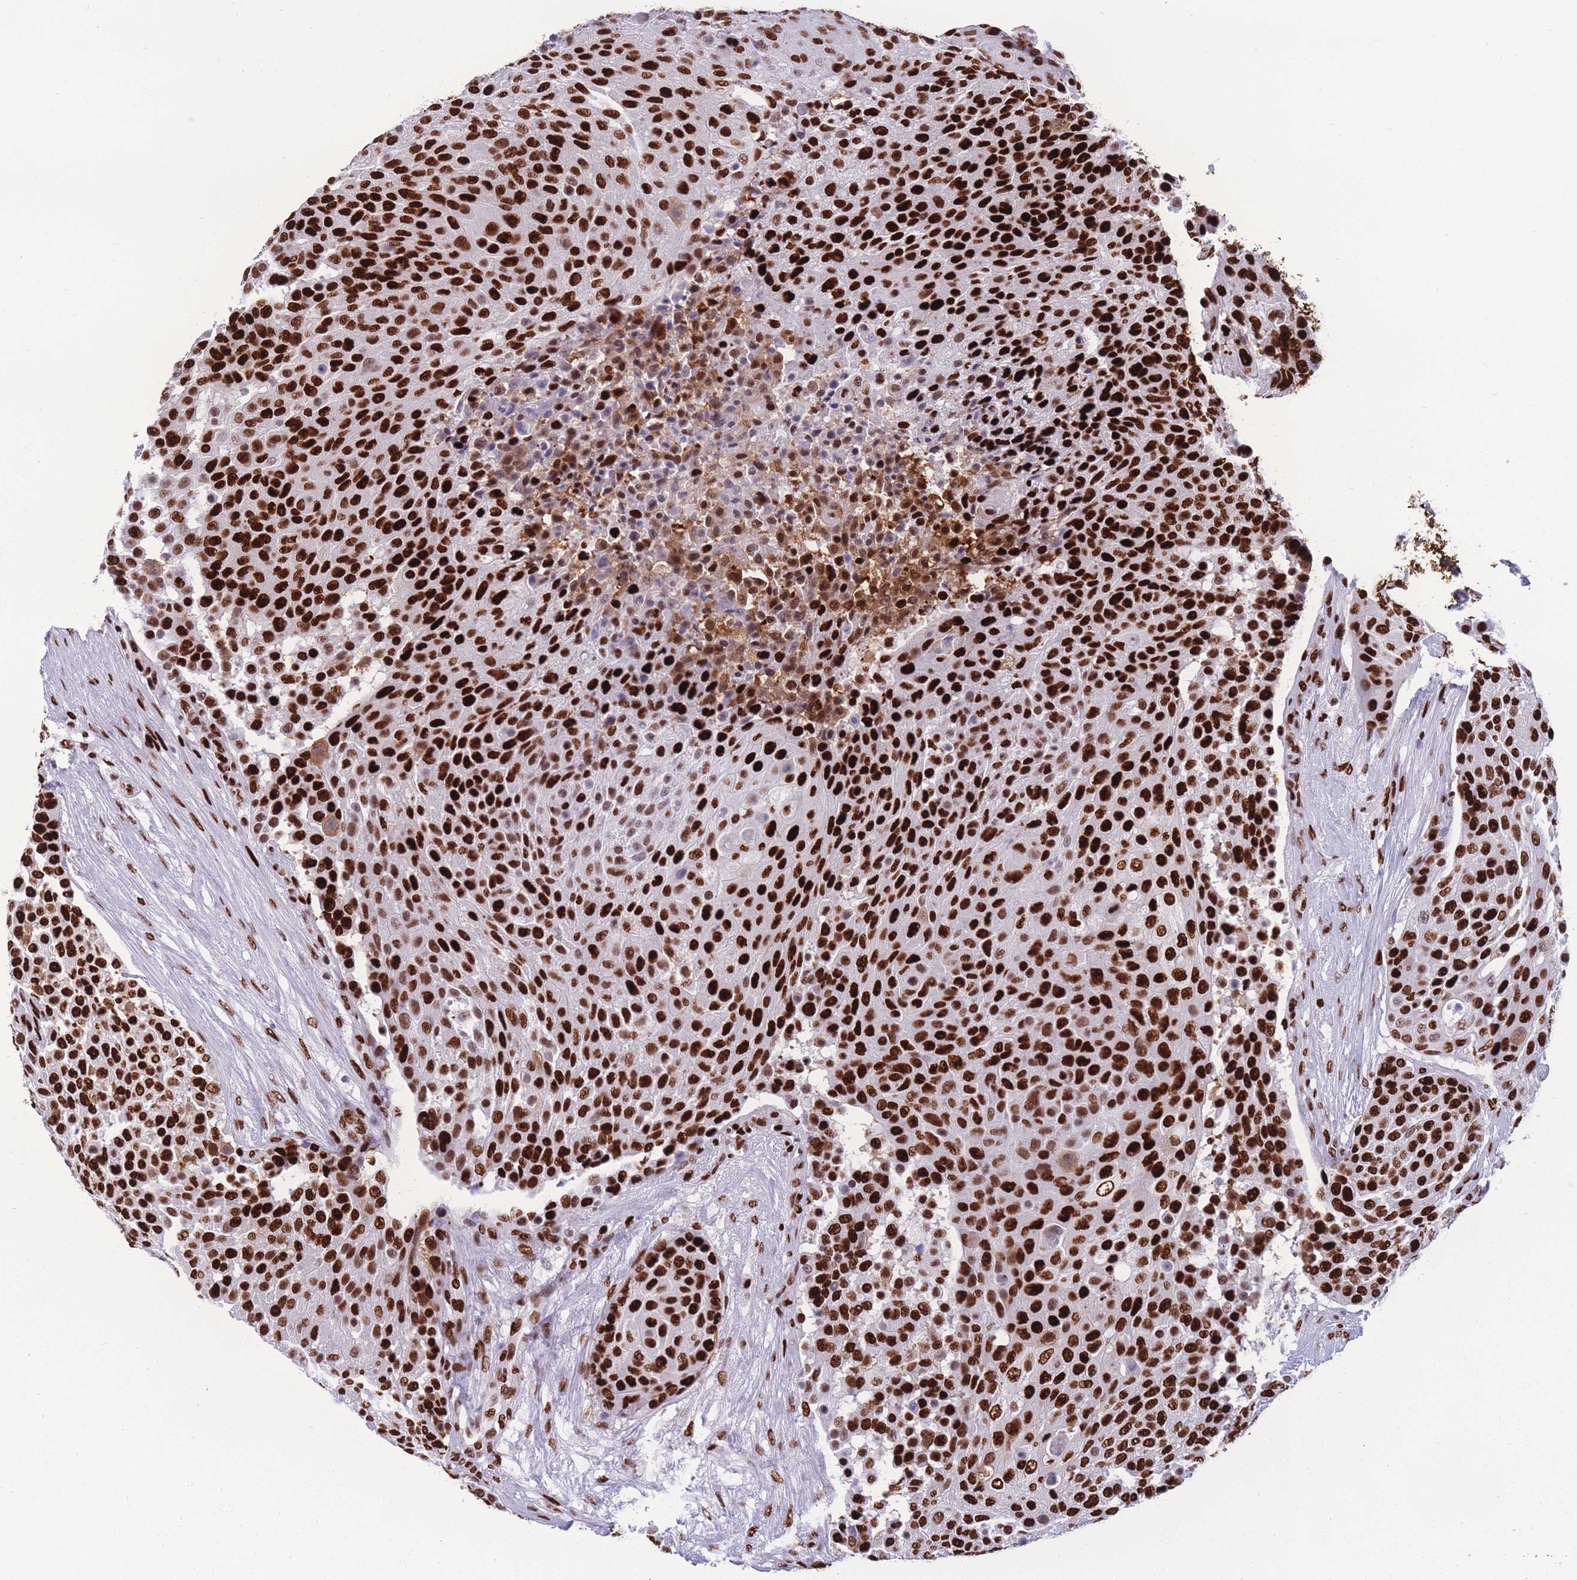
{"staining": {"intensity": "strong", "quantity": ">75%", "location": "nuclear"}, "tissue": "urothelial cancer", "cell_type": "Tumor cells", "image_type": "cancer", "snomed": [{"axis": "morphology", "description": "Urothelial carcinoma, High grade"}, {"axis": "topography", "description": "Urinary bladder"}], "caption": "Protein staining by immunohistochemistry (IHC) reveals strong nuclear staining in approximately >75% of tumor cells in urothelial carcinoma (high-grade). (DAB = brown stain, brightfield microscopy at high magnification).", "gene": "NASP", "patient": {"sex": "female", "age": 63}}